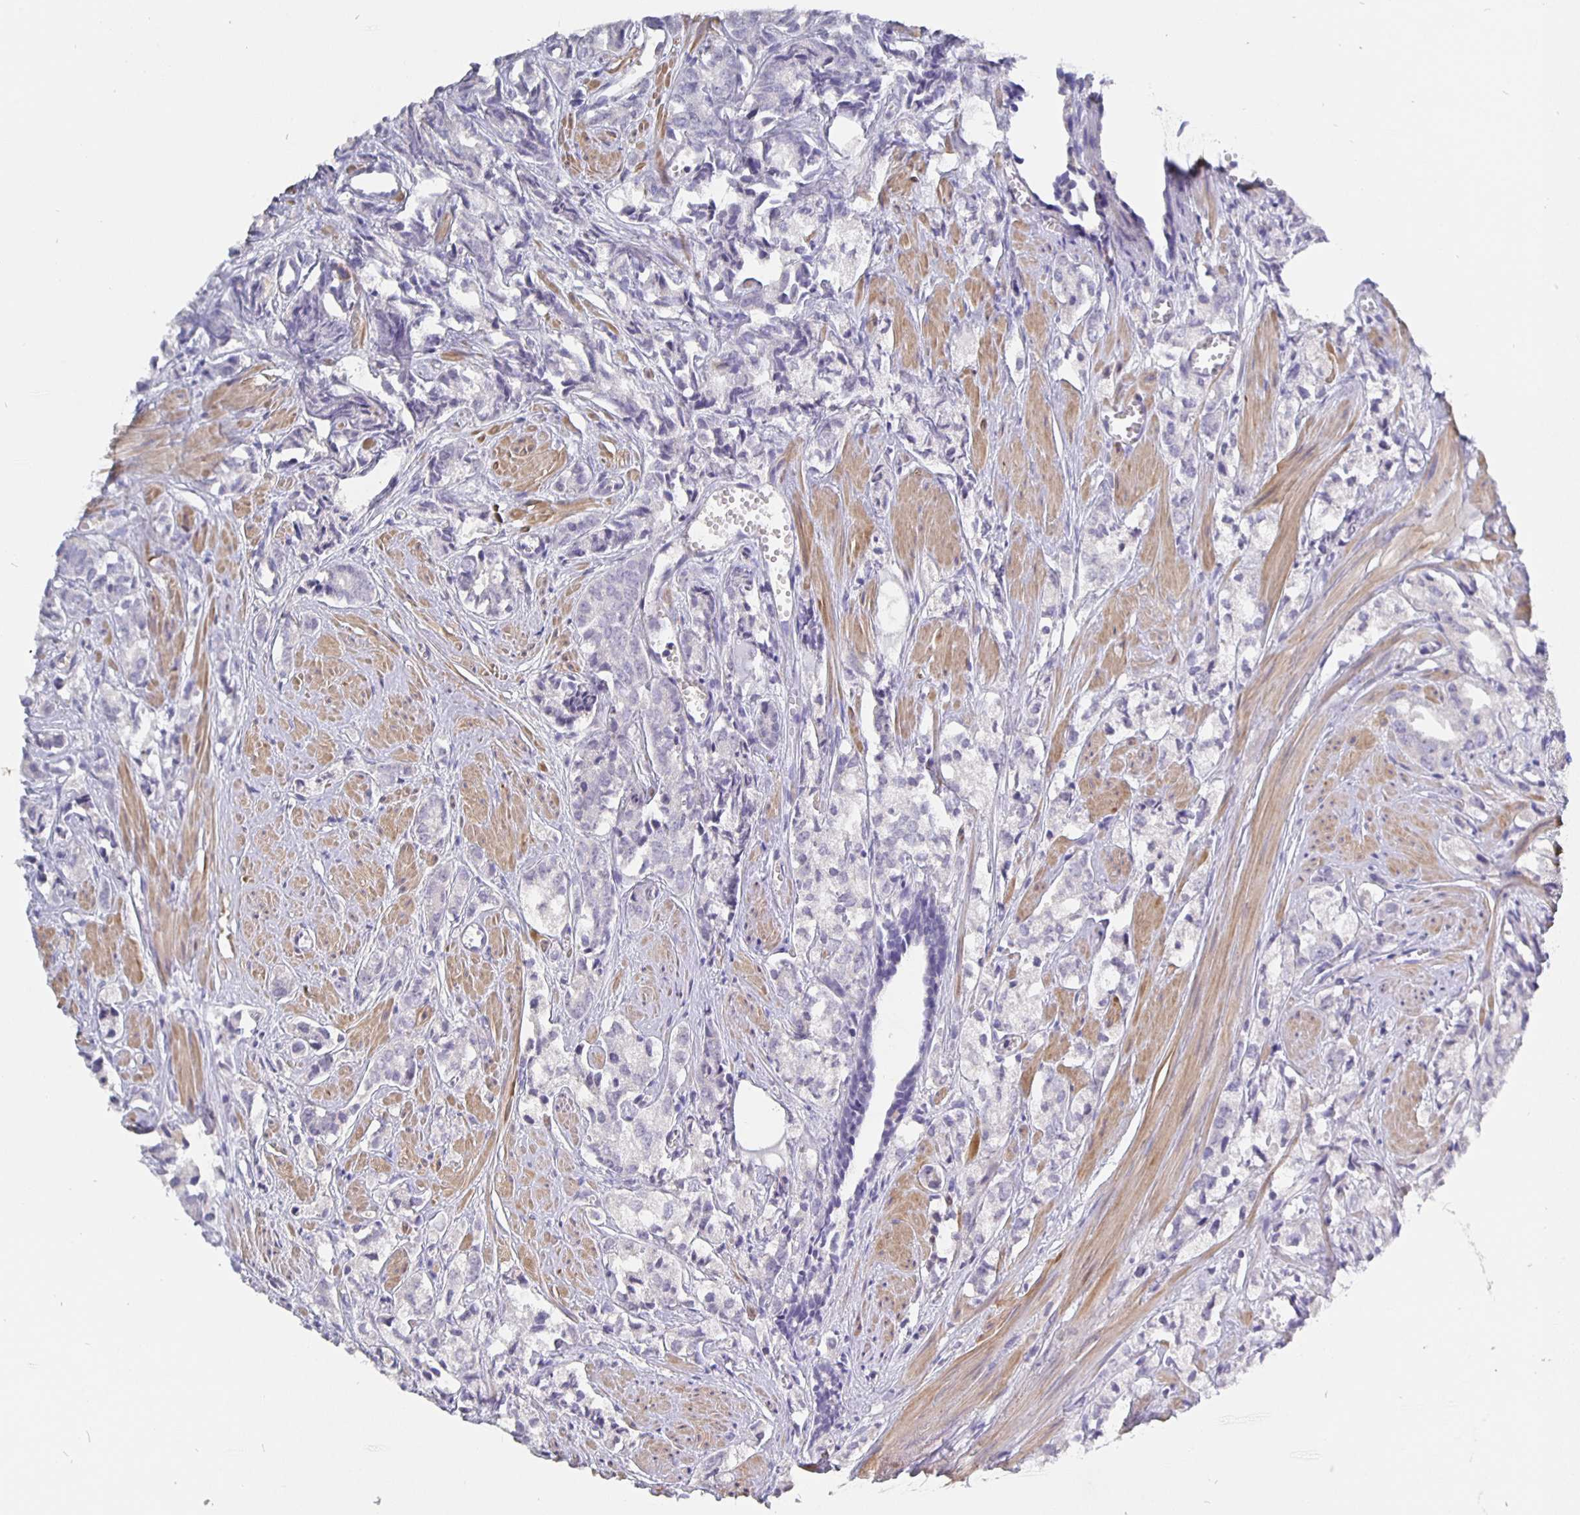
{"staining": {"intensity": "negative", "quantity": "none", "location": "none"}, "tissue": "prostate cancer", "cell_type": "Tumor cells", "image_type": "cancer", "snomed": [{"axis": "morphology", "description": "Adenocarcinoma, High grade"}, {"axis": "topography", "description": "Prostate"}], "caption": "High power microscopy image of an immunohistochemistry (IHC) photomicrograph of prostate adenocarcinoma (high-grade), revealing no significant expression in tumor cells.", "gene": "CFAP74", "patient": {"sex": "male", "age": 58}}